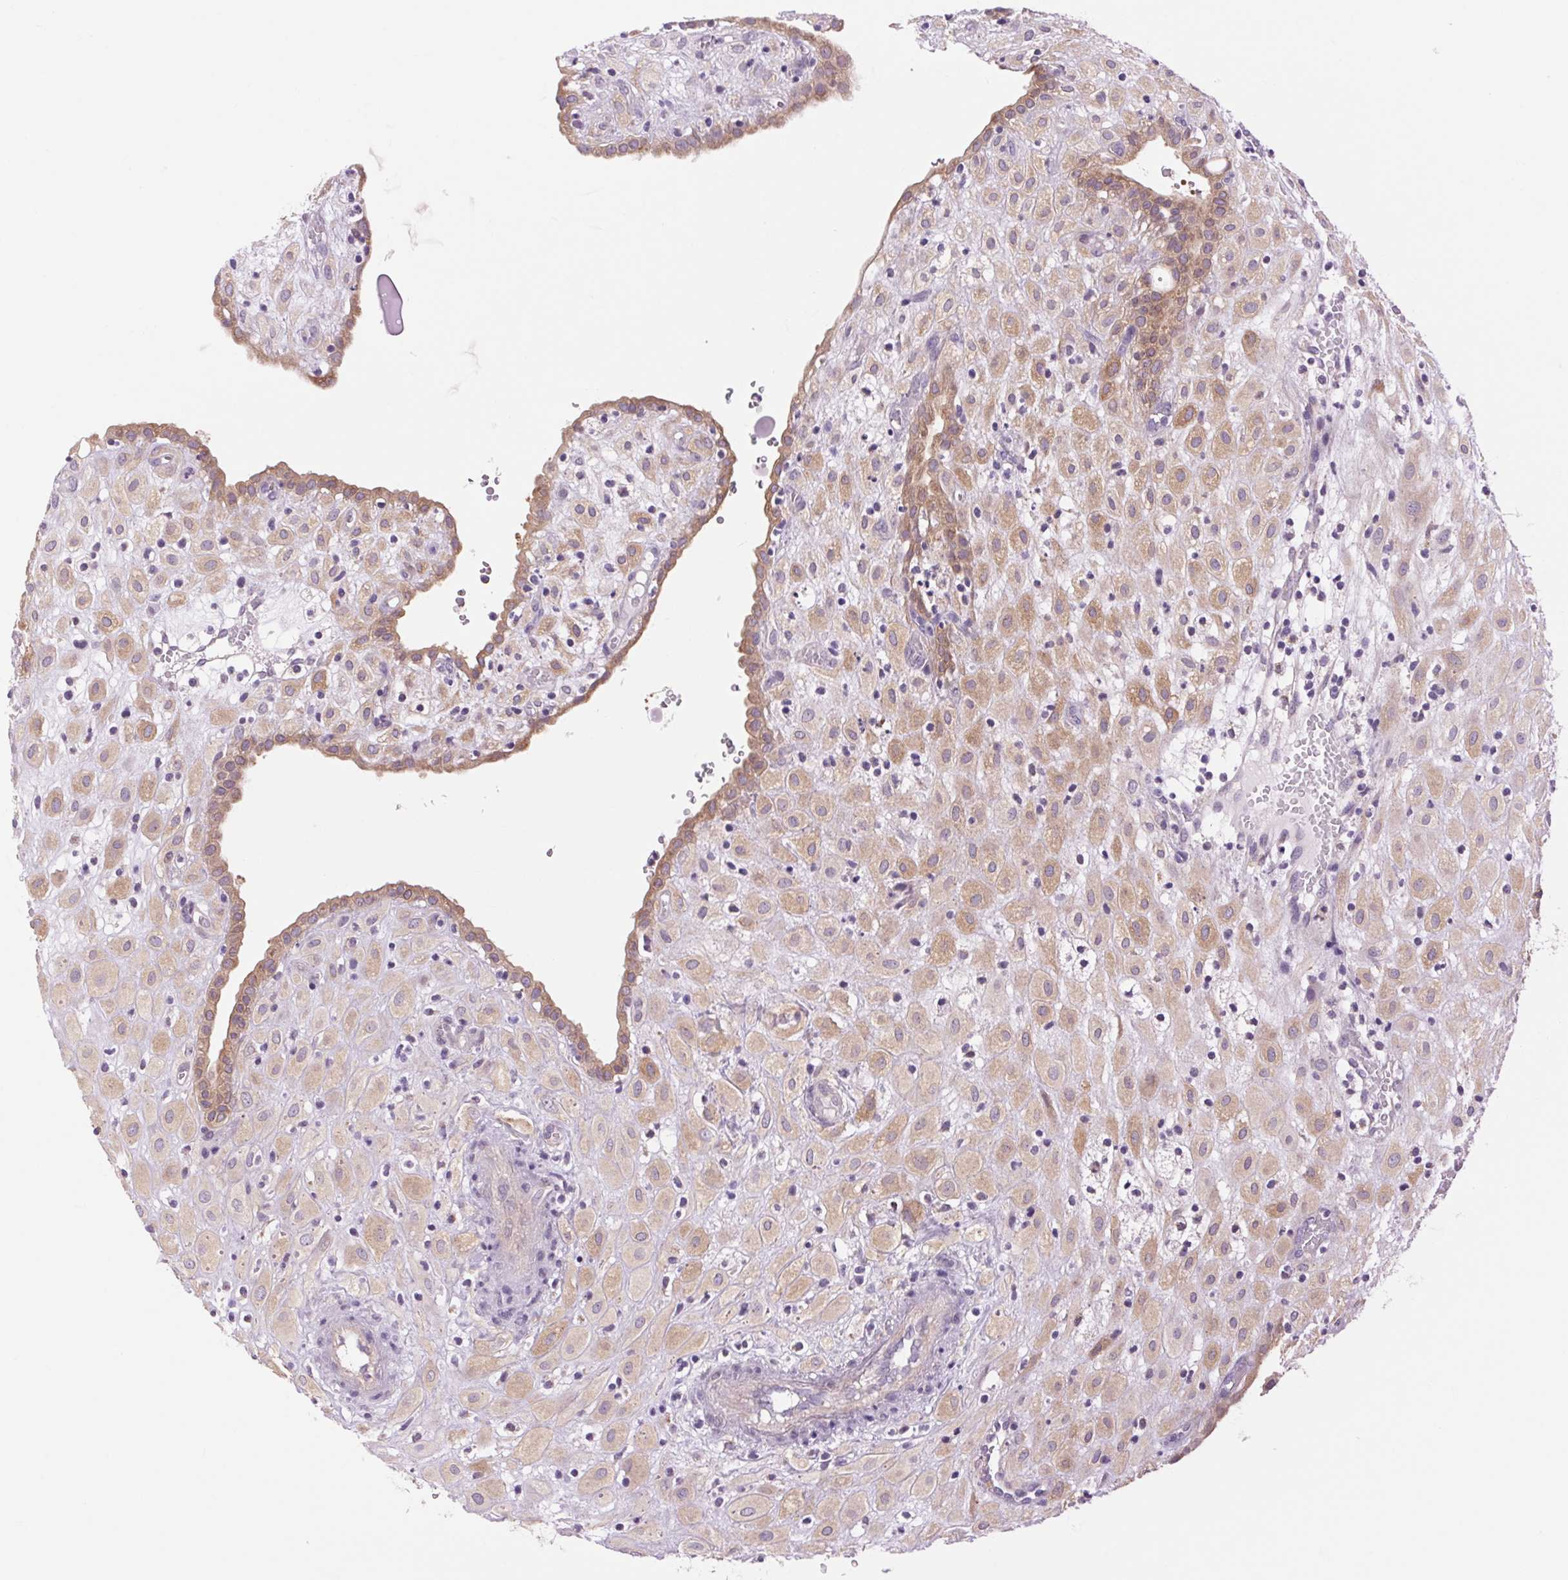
{"staining": {"intensity": "weak", "quantity": ">75%", "location": "cytoplasmic/membranous"}, "tissue": "placenta", "cell_type": "Decidual cells", "image_type": "normal", "snomed": [{"axis": "morphology", "description": "Normal tissue, NOS"}, {"axis": "topography", "description": "Placenta"}], "caption": "A histopathology image showing weak cytoplasmic/membranous expression in about >75% of decidual cells in benign placenta, as visualized by brown immunohistochemical staining.", "gene": "SOWAHC", "patient": {"sex": "female", "age": 24}}